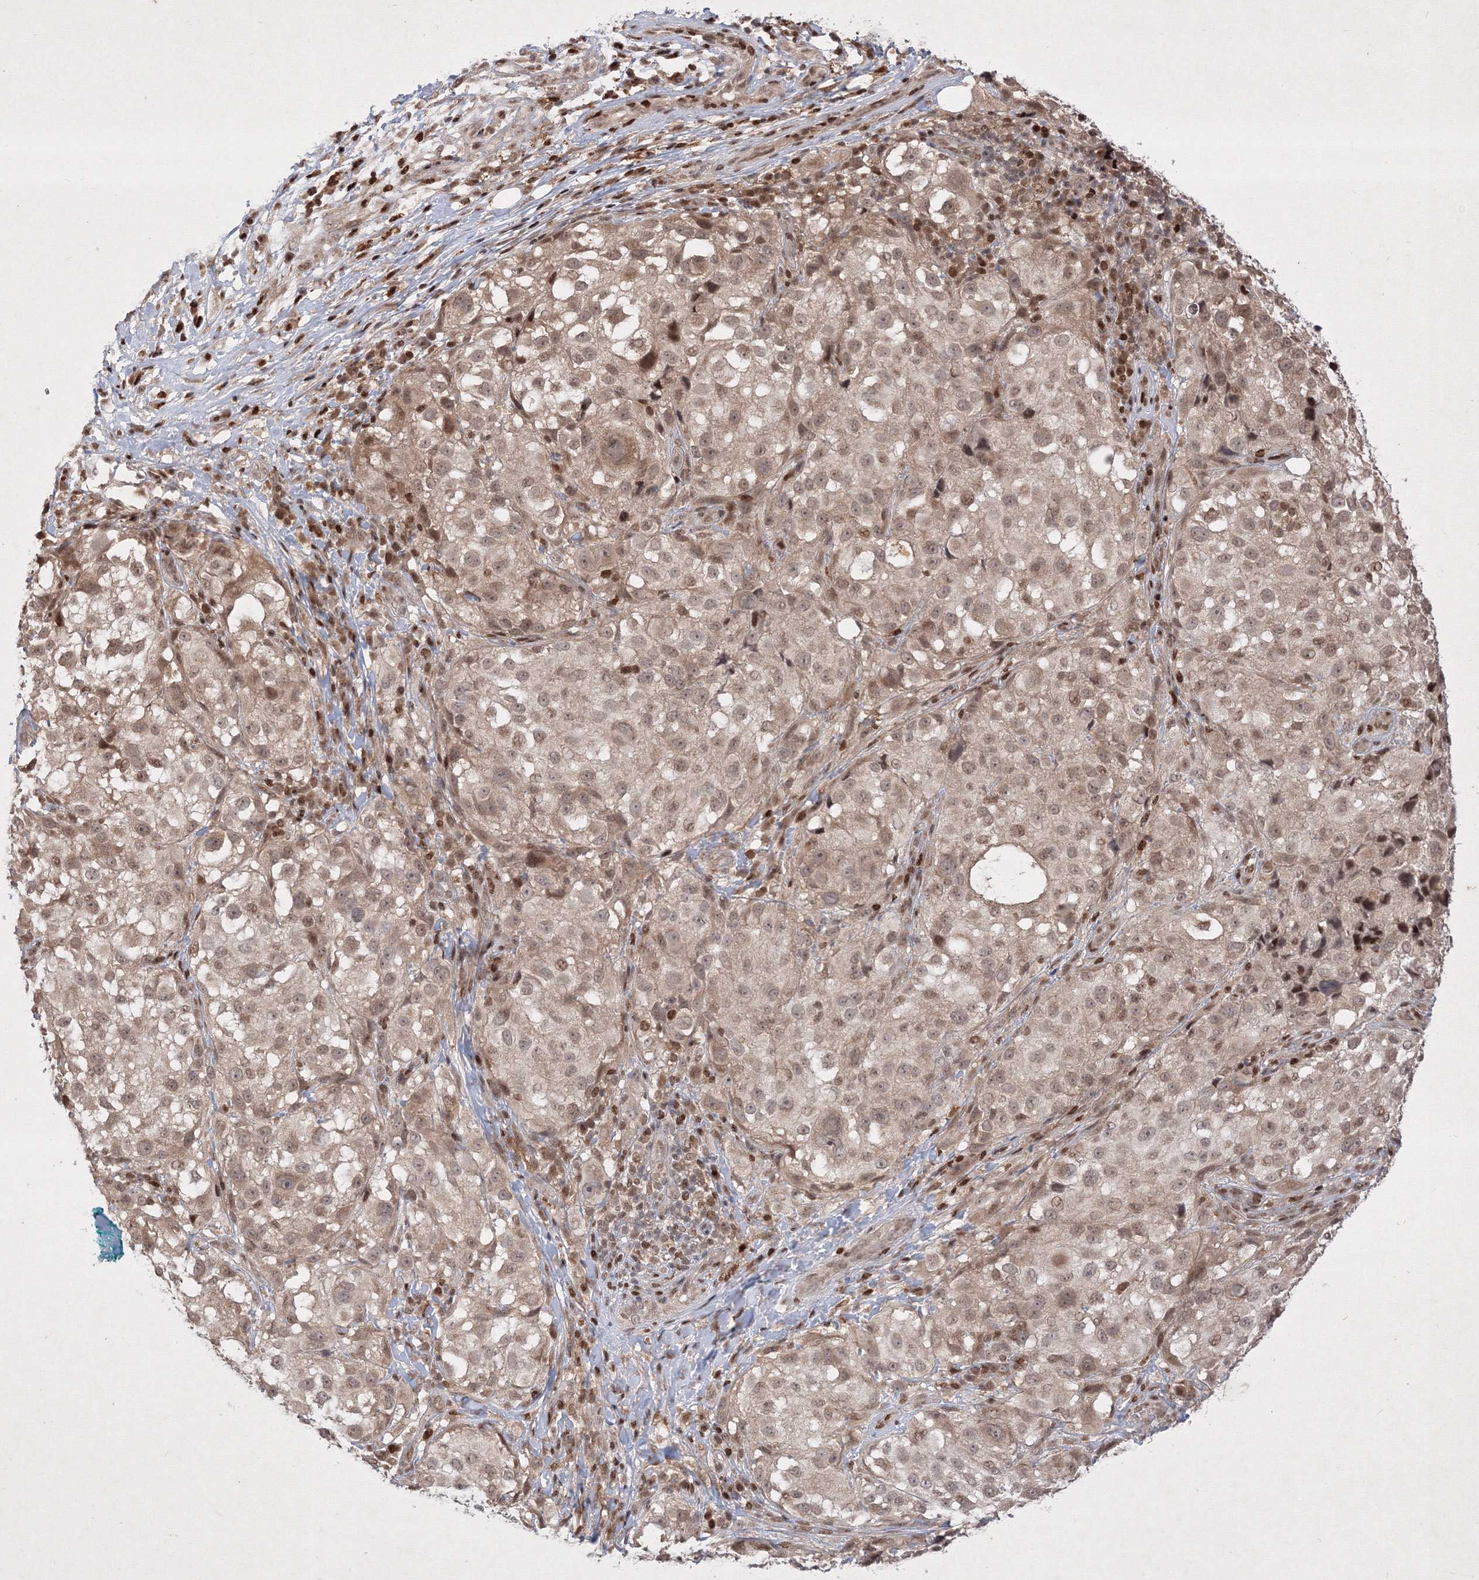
{"staining": {"intensity": "weak", "quantity": ">75%", "location": "cytoplasmic/membranous,nuclear"}, "tissue": "melanoma", "cell_type": "Tumor cells", "image_type": "cancer", "snomed": [{"axis": "morphology", "description": "Necrosis, NOS"}, {"axis": "morphology", "description": "Malignant melanoma, NOS"}, {"axis": "topography", "description": "Skin"}], "caption": "Tumor cells demonstrate weak cytoplasmic/membranous and nuclear positivity in about >75% of cells in malignant melanoma. (DAB IHC, brown staining for protein, blue staining for nuclei).", "gene": "TAB1", "patient": {"sex": "female", "age": 87}}